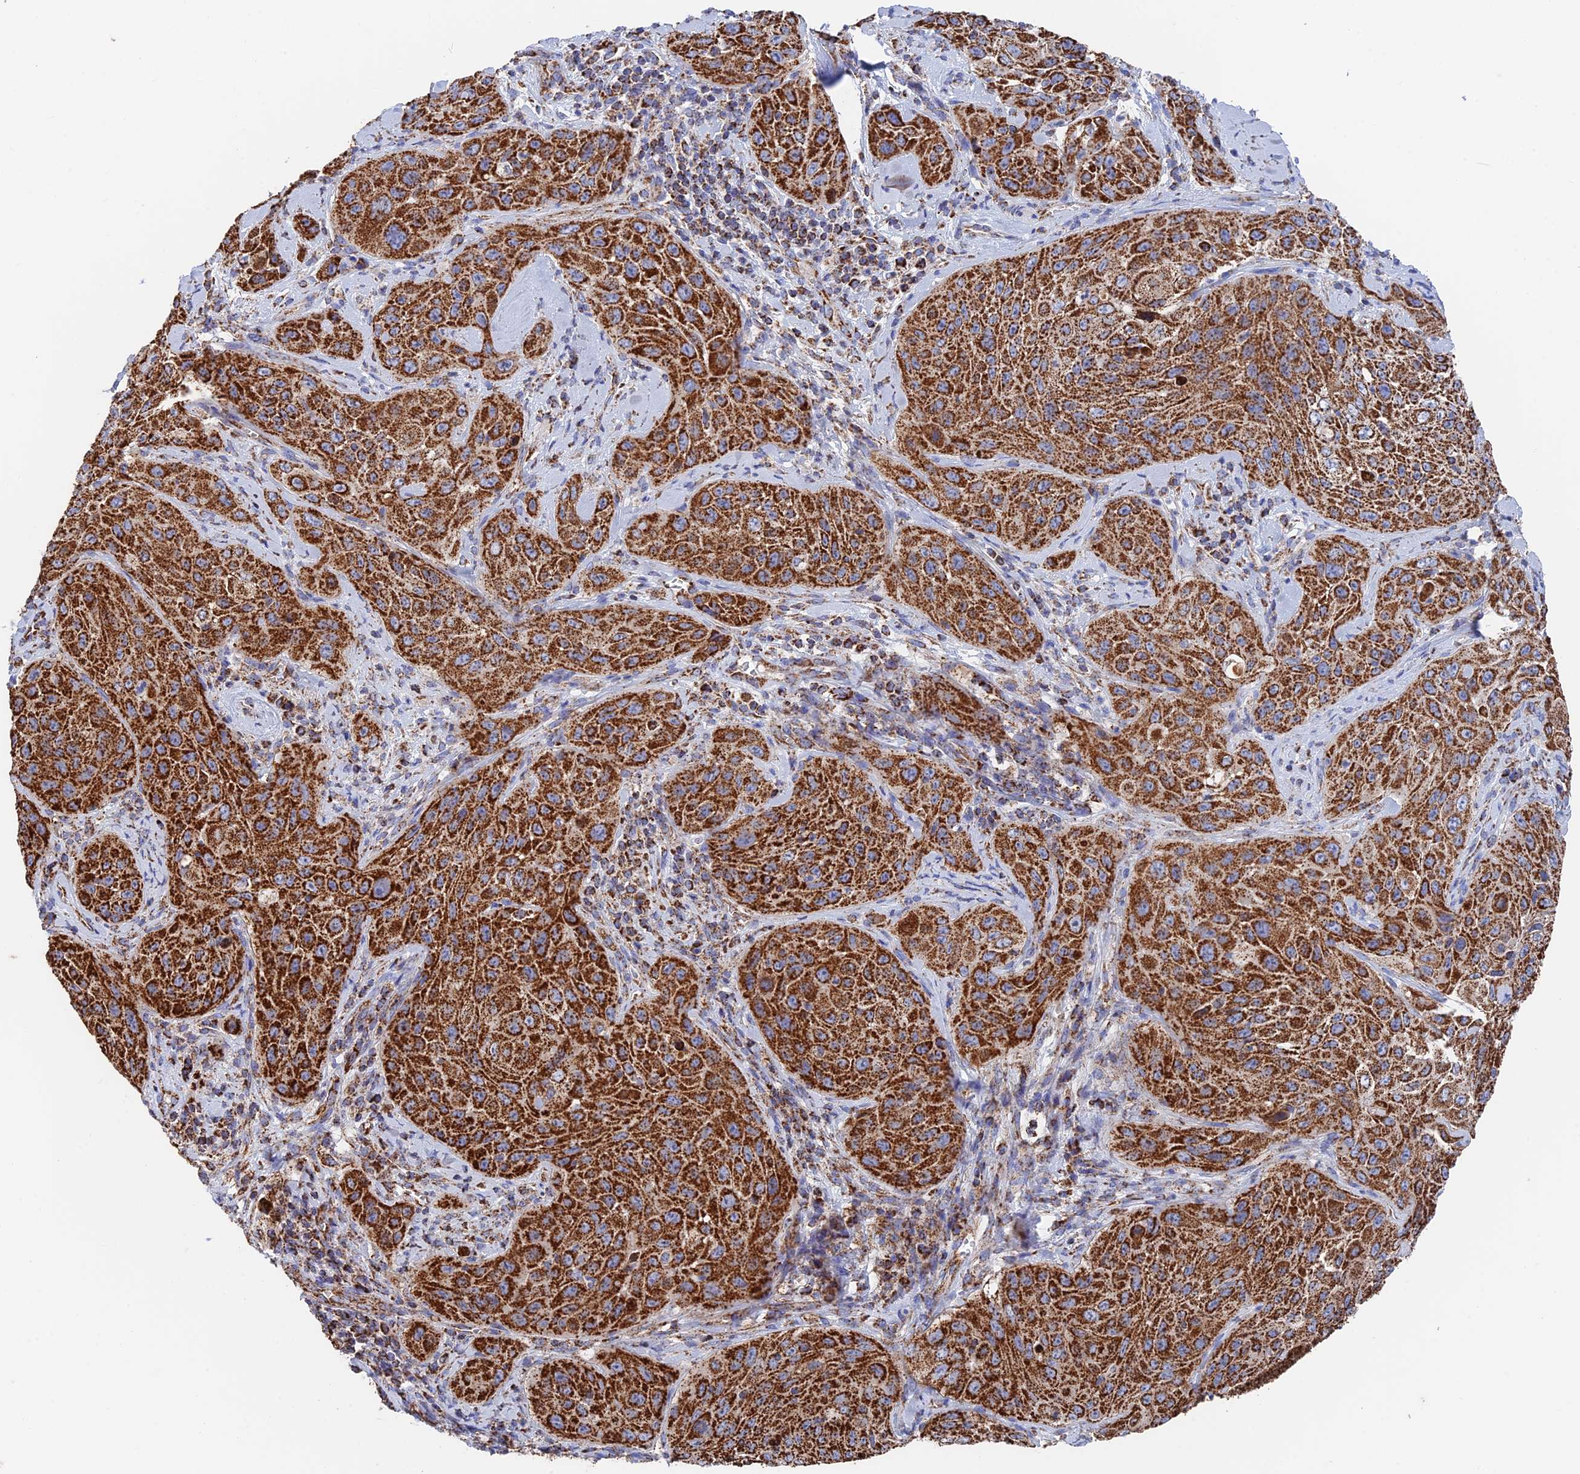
{"staining": {"intensity": "strong", "quantity": ">75%", "location": "cytoplasmic/membranous"}, "tissue": "cervical cancer", "cell_type": "Tumor cells", "image_type": "cancer", "snomed": [{"axis": "morphology", "description": "Squamous cell carcinoma, NOS"}, {"axis": "topography", "description": "Cervix"}], "caption": "A brown stain highlights strong cytoplasmic/membranous expression of a protein in human squamous cell carcinoma (cervical) tumor cells.", "gene": "HAUS8", "patient": {"sex": "female", "age": 42}}